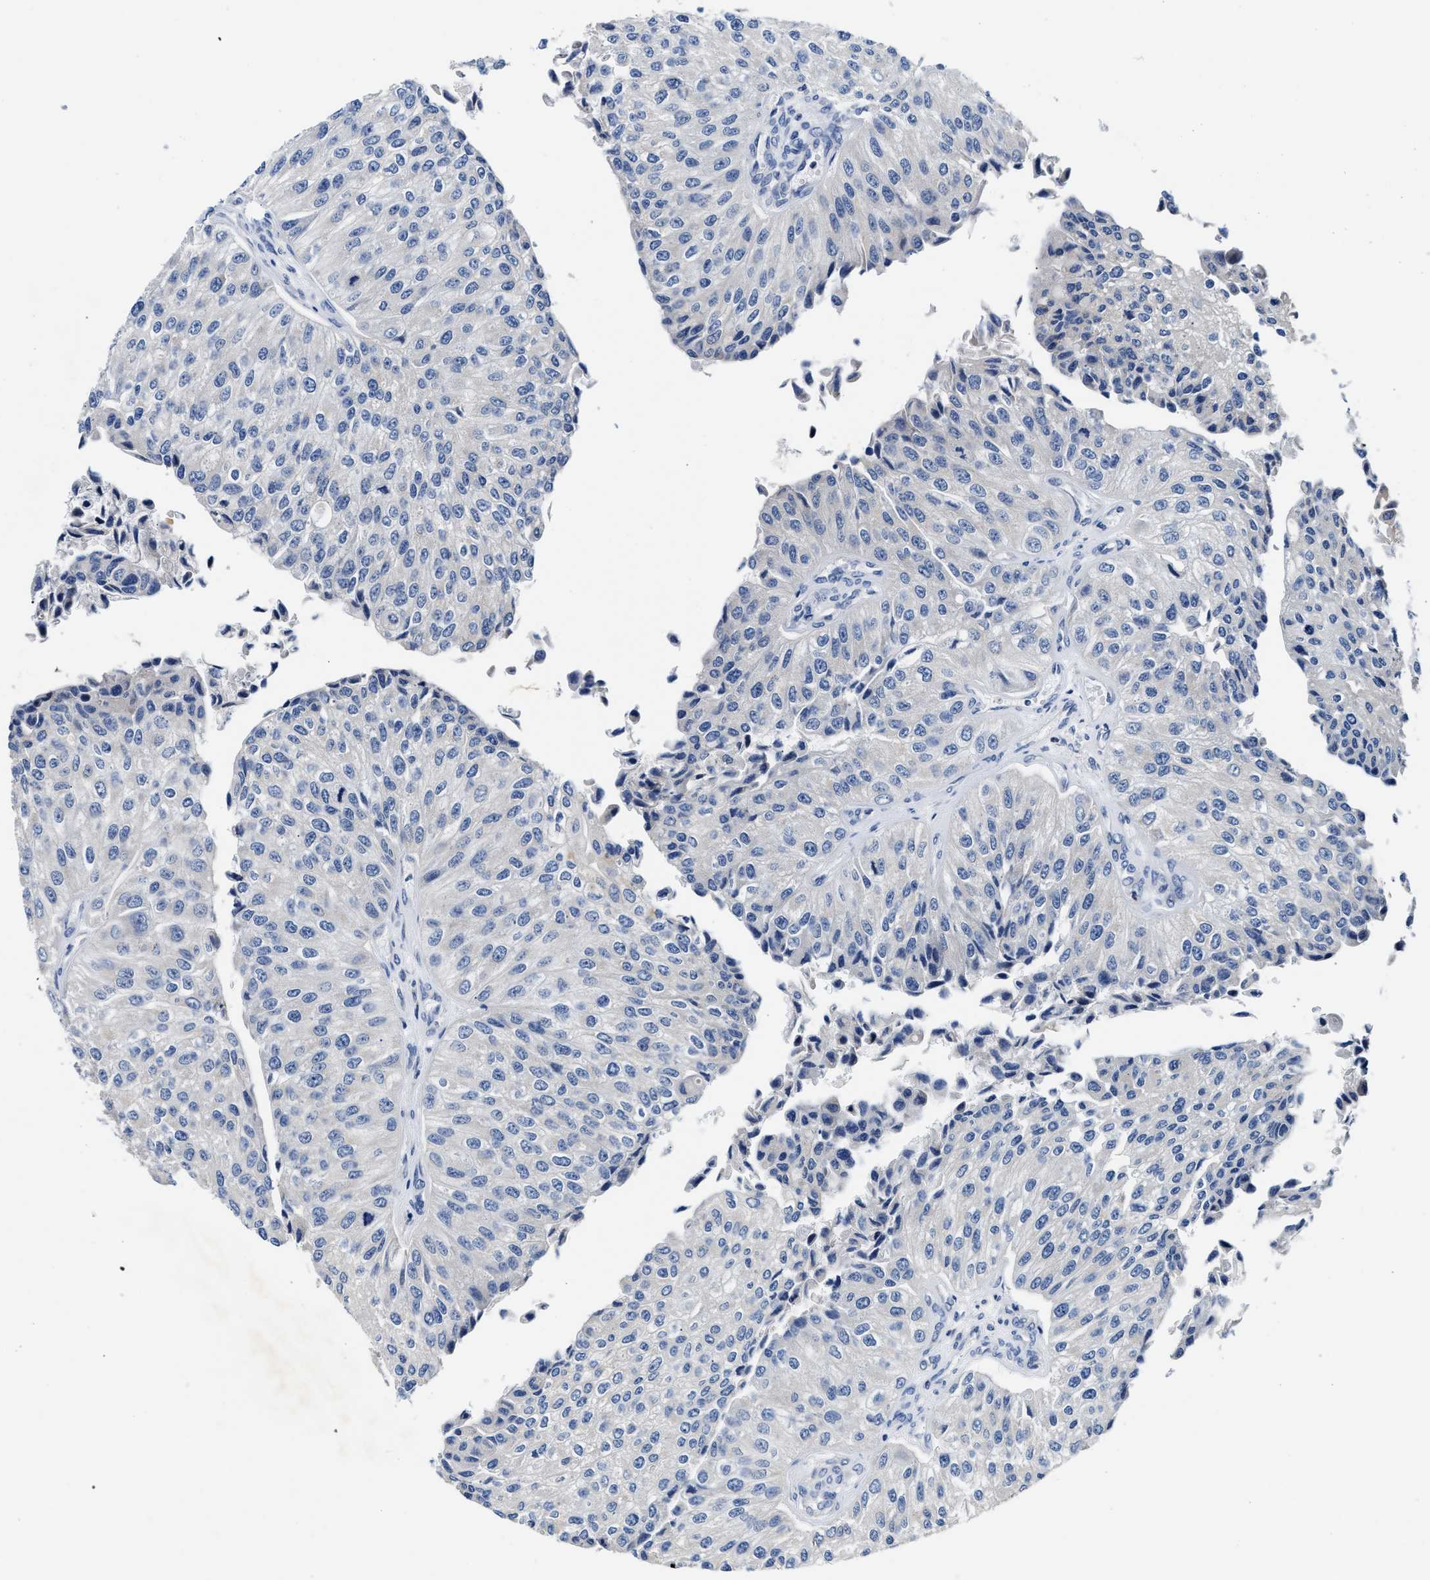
{"staining": {"intensity": "negative", "quantity": "none", "location": "none"}, "tissue": "urothelial cancer", "cell_type": "Tumor cells", "image_type": "cancer", "snomed": [{"axis": "morphology", "description": "Urothelial carcinoma, High grade"}, {"axis": "topography", "description": "Kidney"}, {"axis": "topography", "description": "Urinary bladder"}], "caption": "This is an immunohistochemistry image of human urothelial cancer. There is no positivity in tumor cells.", "gene": "FAM185A", "patient": {"sex": "male", "age": 77}}